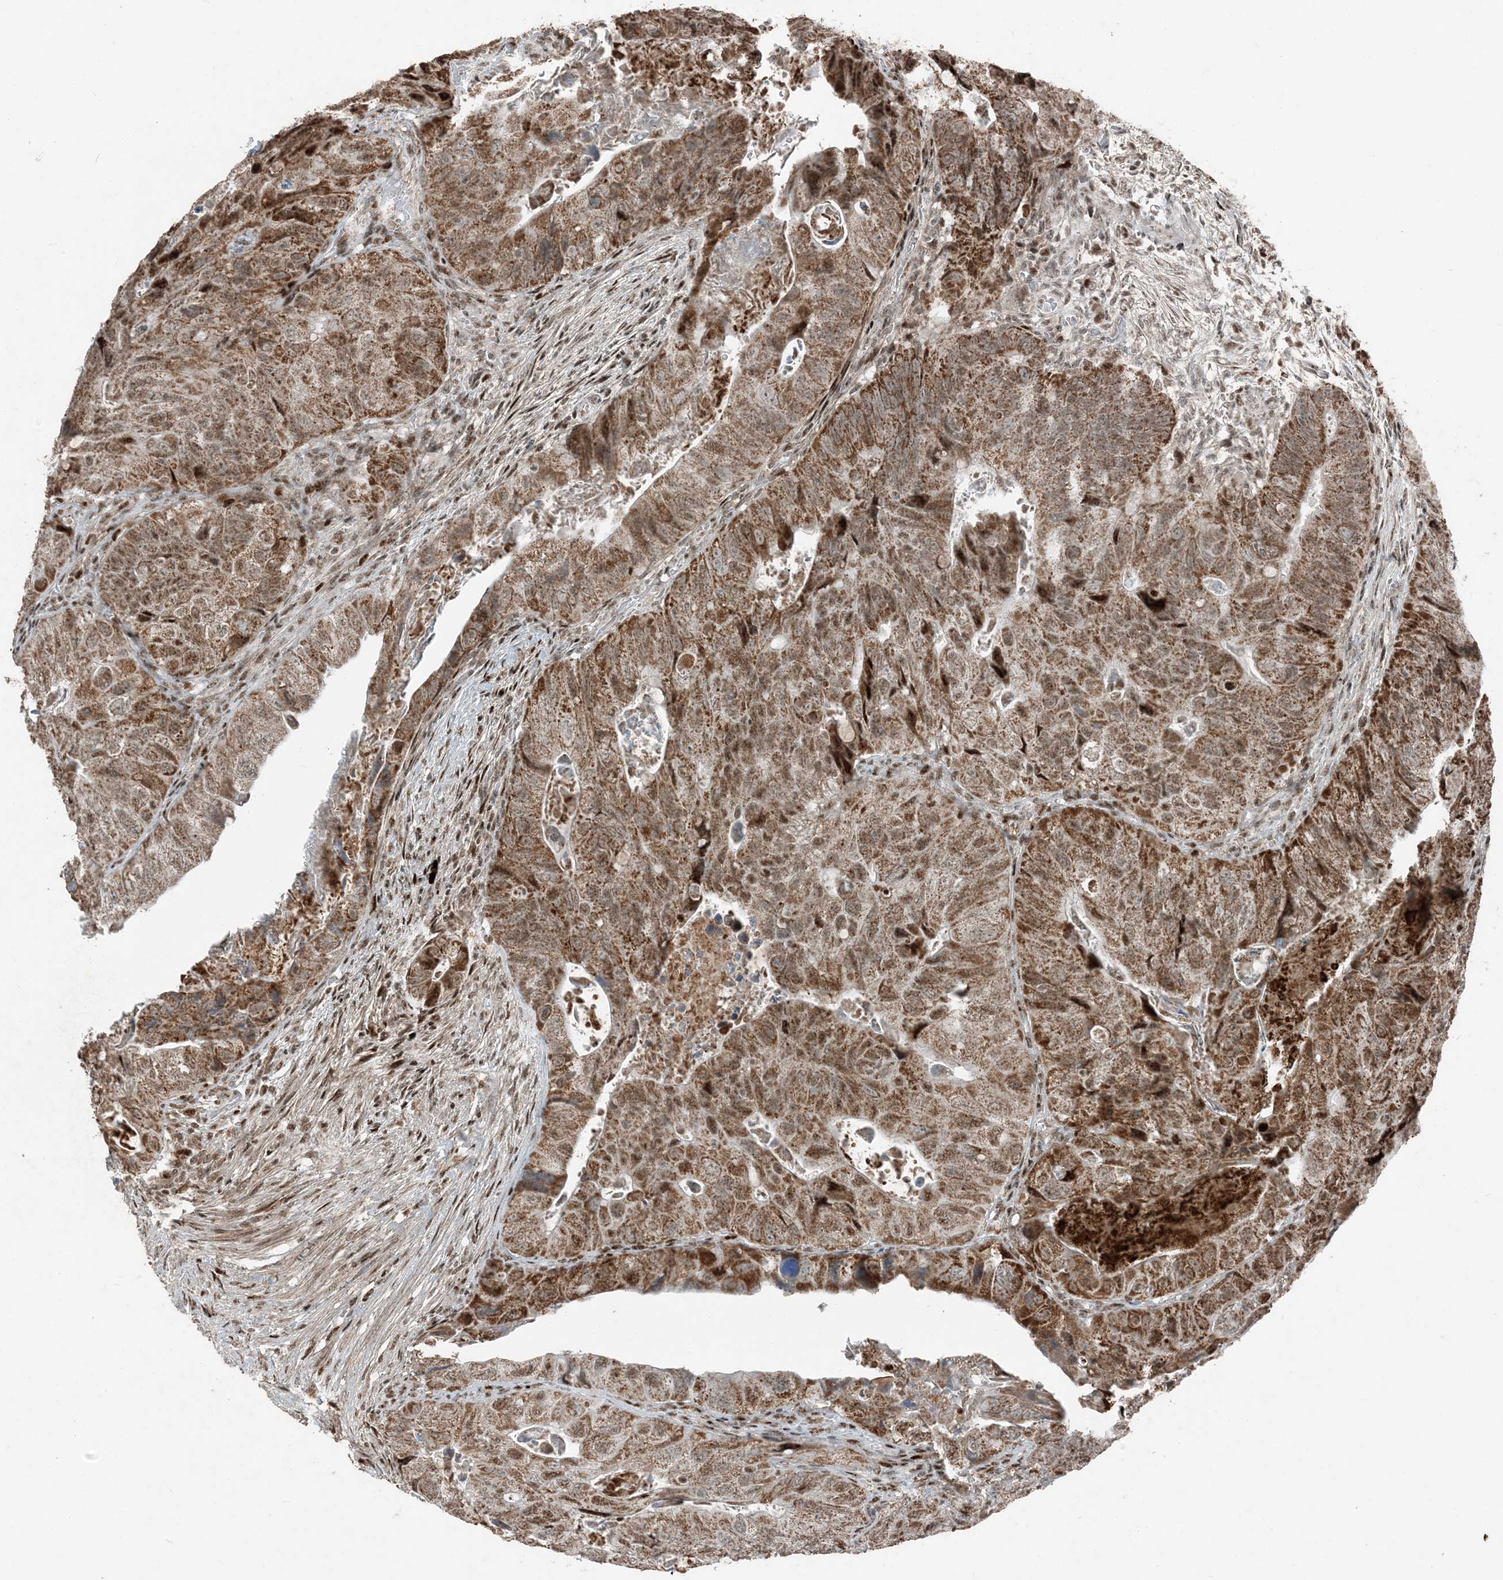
{"staining": {"intensity": "moderate", "quantity": ">75%", "location": "cytoplasmic/membranous,nuclear"}, "tissue": "colorectal cancer", "cell_type": "Tumor cells", "image_type": "cancer", "snomed": [{"axis": "morphology", "description": "Adenocarcinoma, NOS"}, {"axis": "topography", "description": "Rectum"}], "caption": "The immunohistochemical stain shows moderate cytoplasmic/membranous and nuclear positivity in tumor cells of colorectal cancer tissue.", "gene": "TADA2B", "patient": {"sex": "male", "age": 63}}